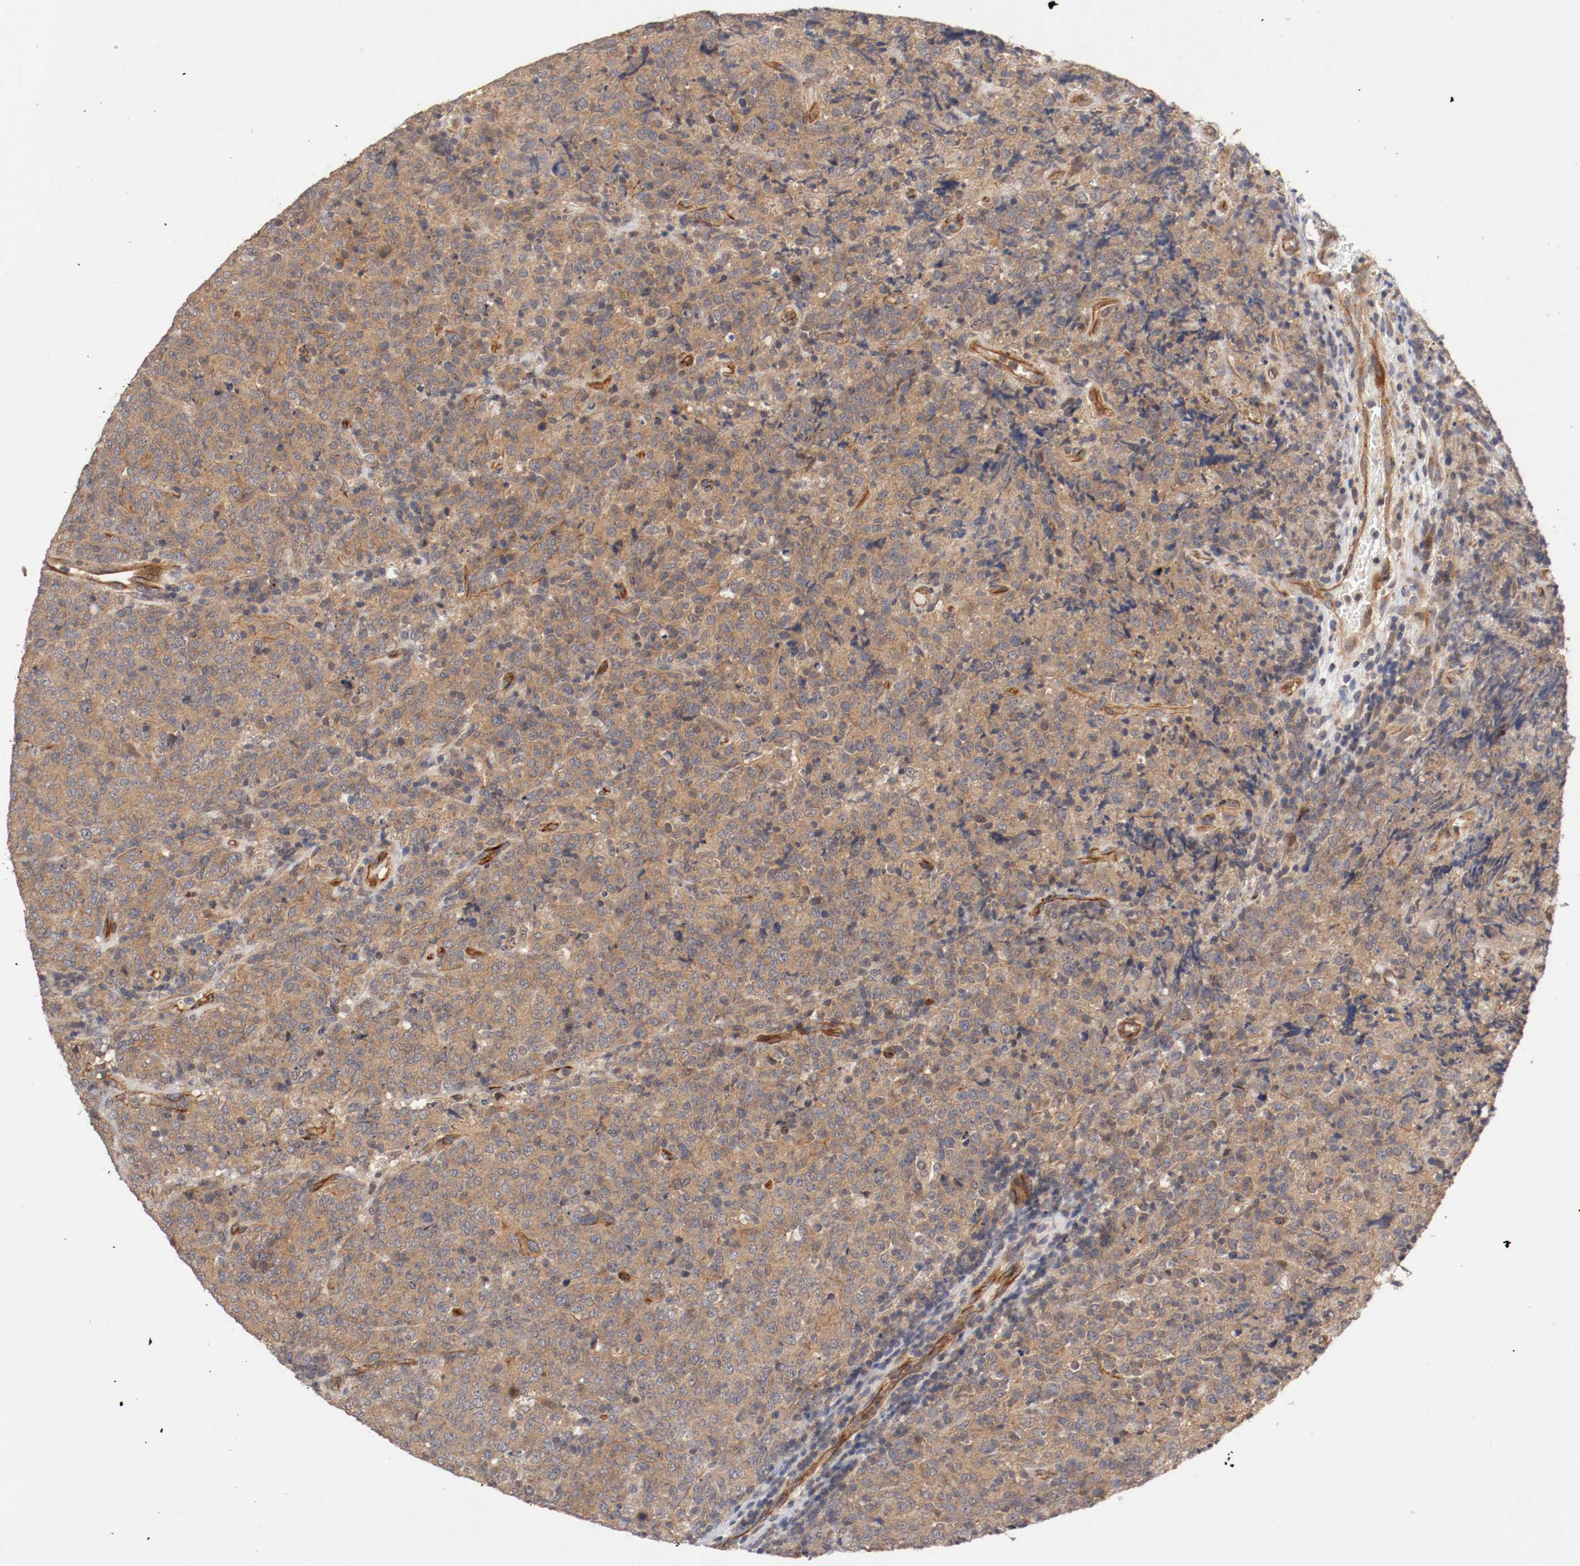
{"staining": {"intensity": "moderate", "quantity": ">75%", "location": "cytoplasmic/membranous"}, "tissue": "lymphoma", "cell_type": "Tumor cells", "image_type": "cancer", "snomed": [{"axis": "morphology", "description": "Malignant lymphoma, non-Hodgkin's type, High grade"}, {"axis": "topography", "description": "Tonsil"}], "caption": "Protein expression analysis of human lymphoma reveals moderate cytoplasmic/membranous positivity in approximately >75% of tumor cells. Using DAB (brown) and hematoxylin (blue) stains, captured at high magnification using brightfield microscopy.", "gene": "TYK2", "patient": {"sex": "female", "age": 36}}